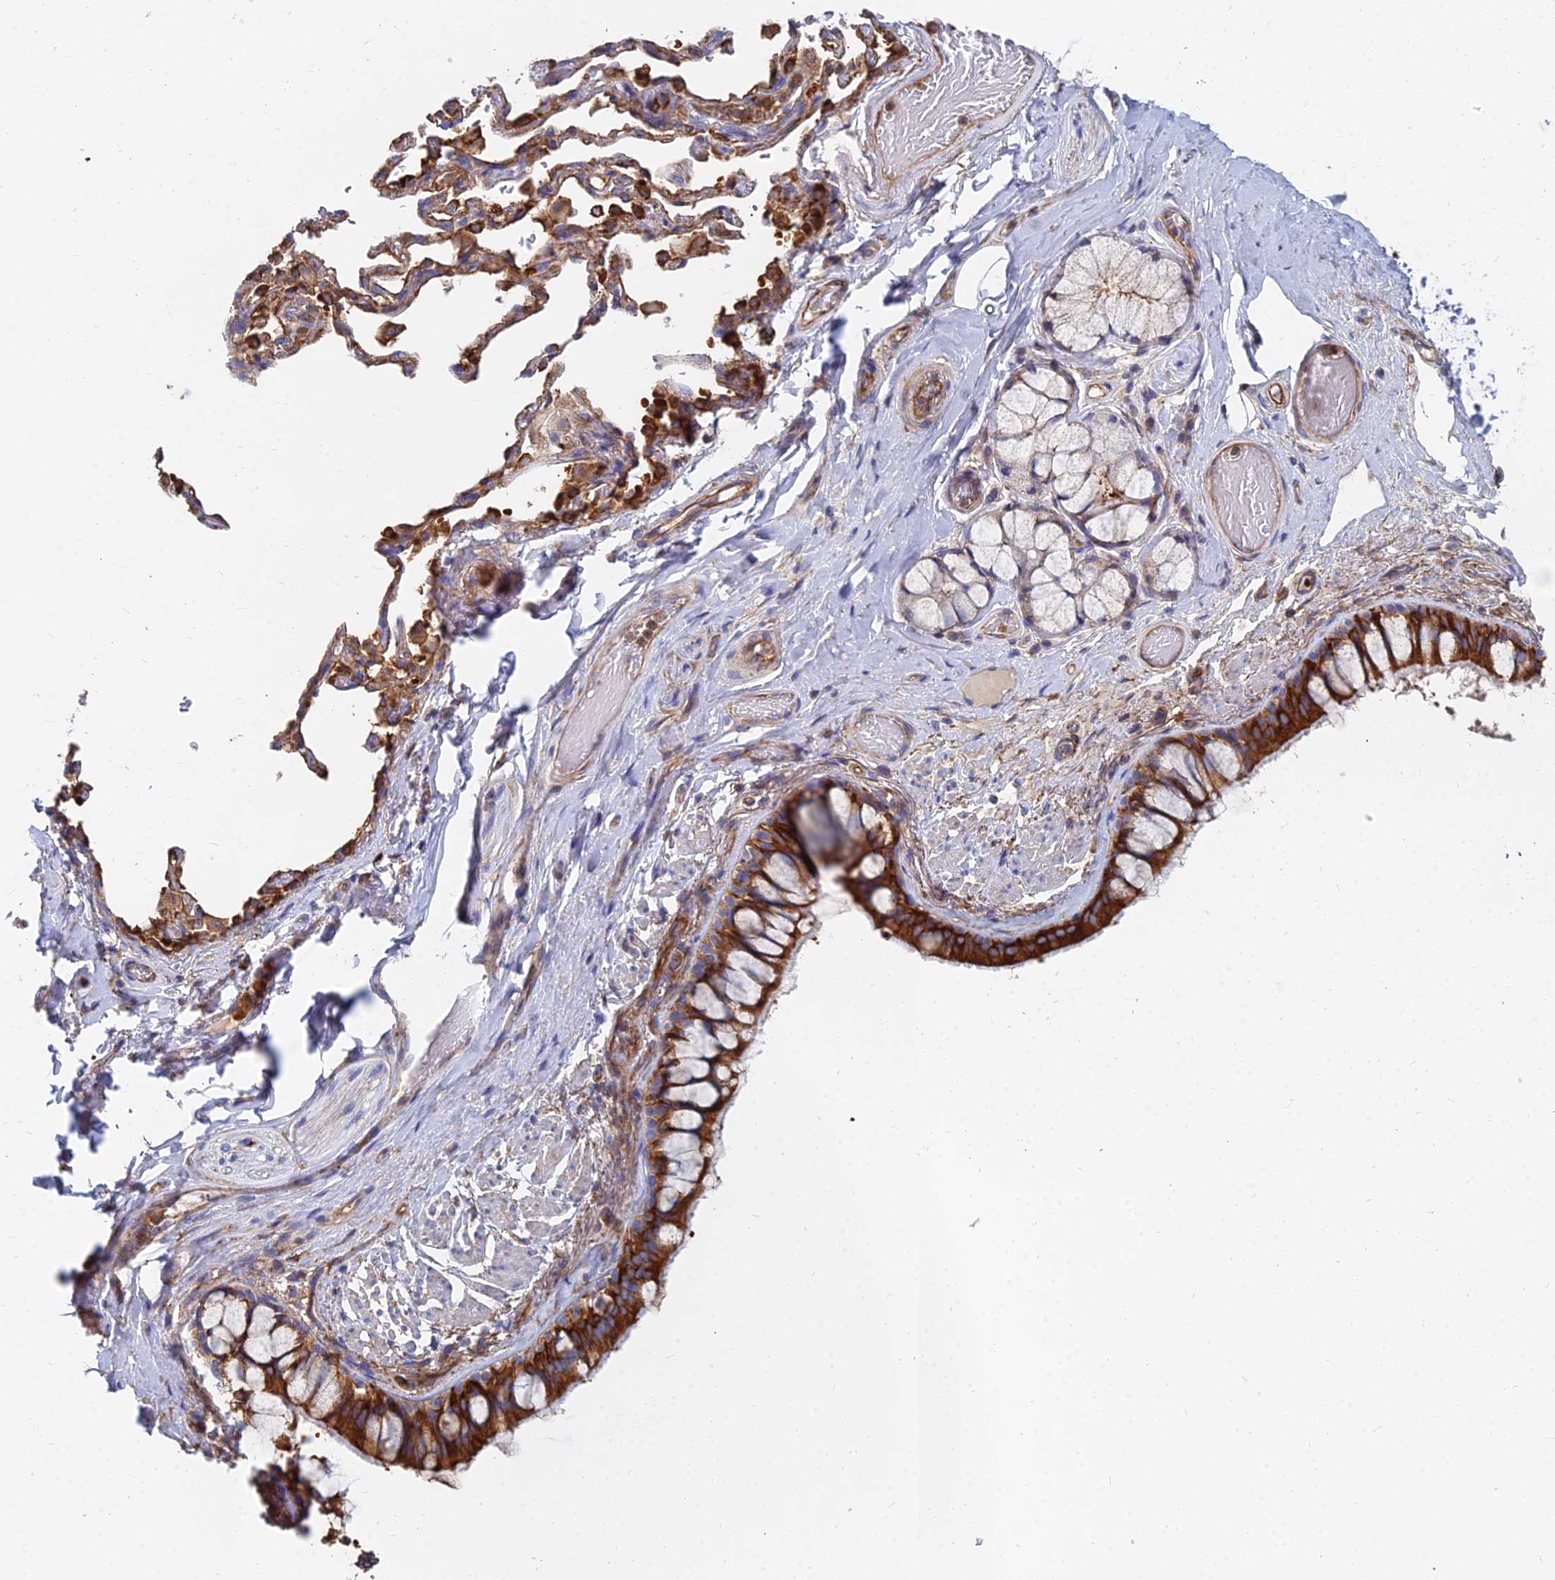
{"staining": {"intensity": "strong", "quantity": ">75%", "location": "cytoplasmic/membranous"}, "tissue": "bronchus", "cell_type": "Respiratory epithelial cells", "image_type": "normal", "snomed": [{"axis": "morphology", "description": "Normal tissue, NOS"}, {"axis": "topography", "description": "Bronchus"}], "caption": "Bronchus stained for a protein demonstrates strong cytoplasmic/membranous positivity in respiratory epithelial cells. The staining was performed using DAB (3,3'-diaminobenzidine) to visualize the protein expression in brown, while the nuclei were stained in blue with hematoxylin (Magnification: 20x).", "gene": "FFAR3", "patient": {"sex": "male", "age": 70}}